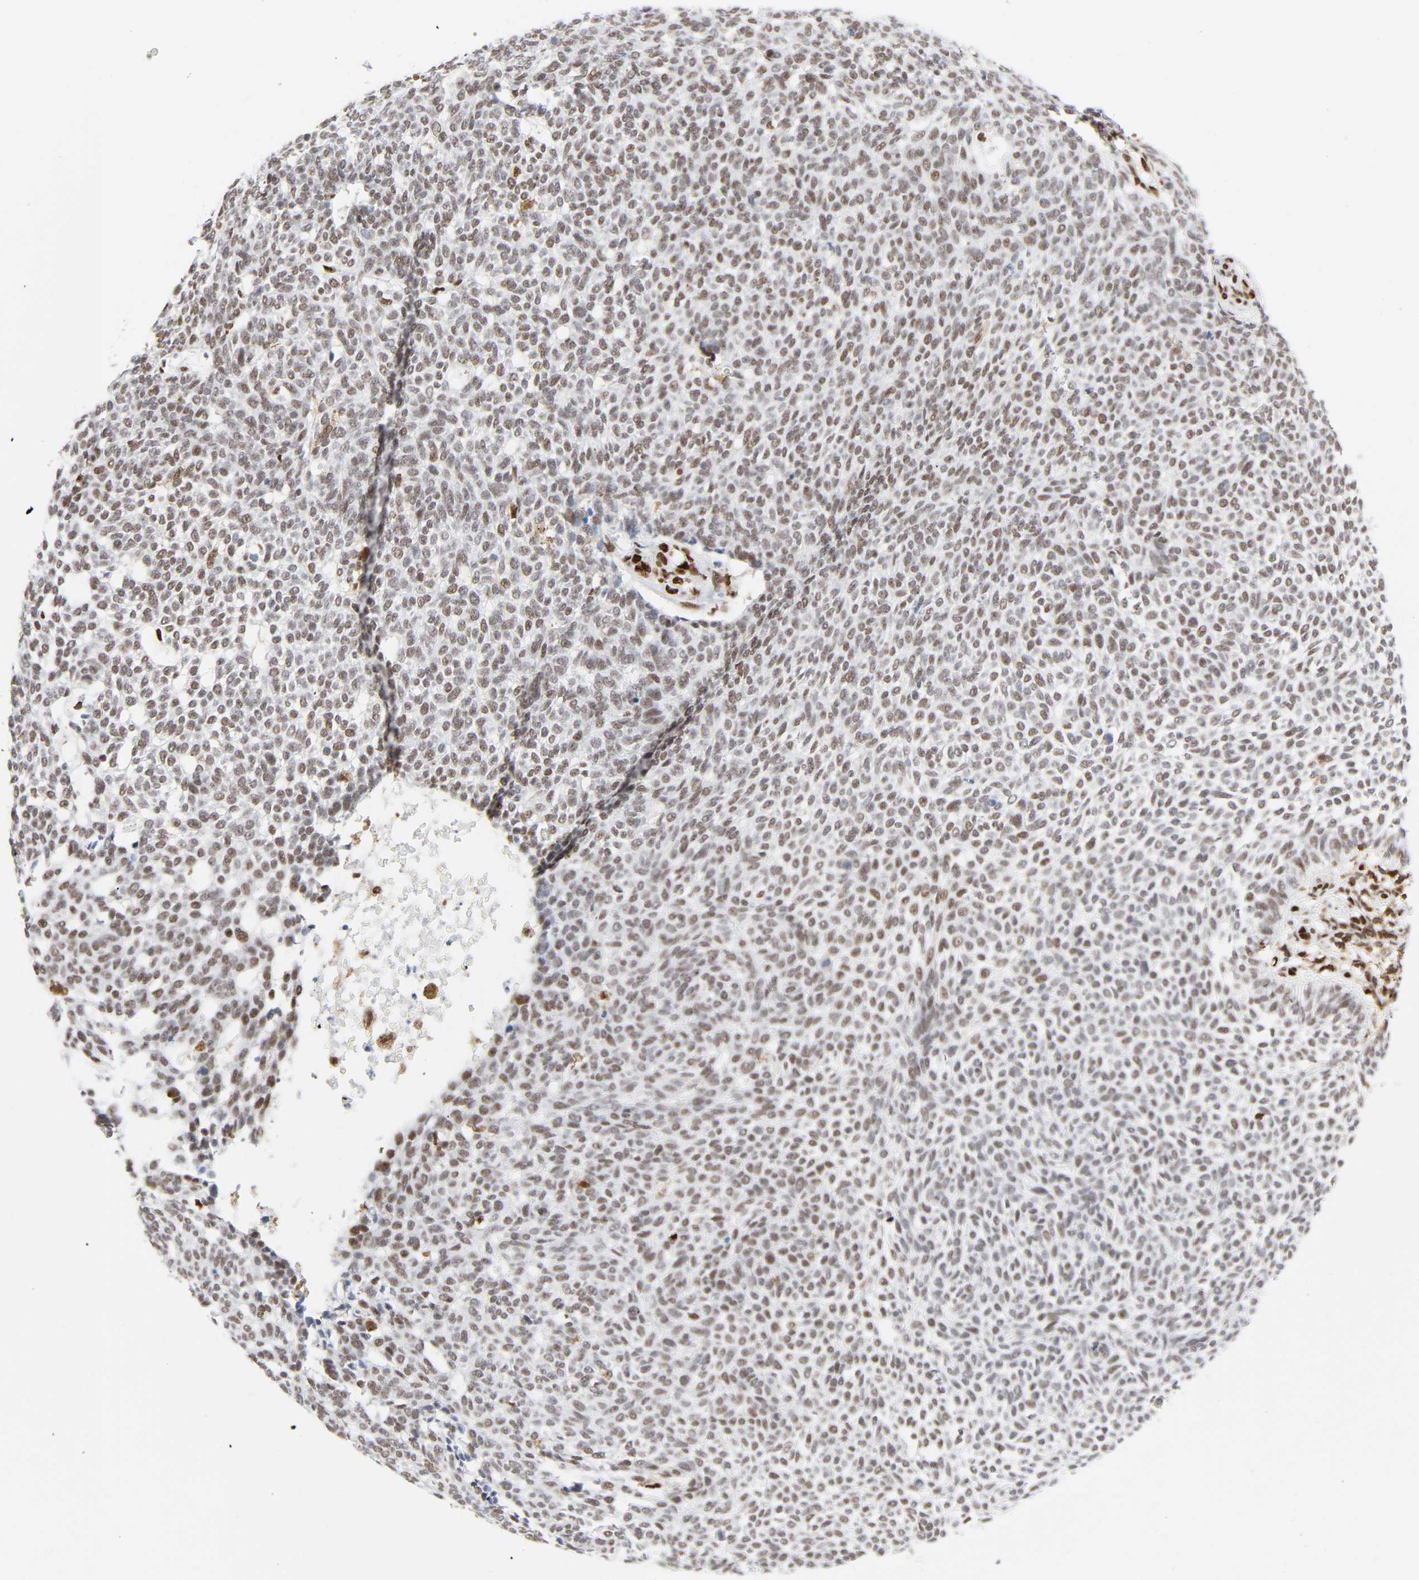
{"staining": {"intensity": "weak", "quantity": "25%-75%", "location": "nuclear"}, "tissue": "skin cancer", "cell_type": "Tumor cells", "image_type": "cancer", "snomed": [{"axis": "morphology", "description": "Normal tissue, NOS"}, {"axis": "morphology", "description": "Basal cell carcinoma"}, {"axis": "topography", "description": "Skin"}], "caption": "Weak nuclear positivity is present in approximately 25%-75% of tumor cells in skin basal cell carcinoma. (DAB (3,3'-diaminobenzidine) = brown stain, brightfield microscopy at high magnification).", "gene": "WAS", "patient": {"sex": "male", "age": 87}}